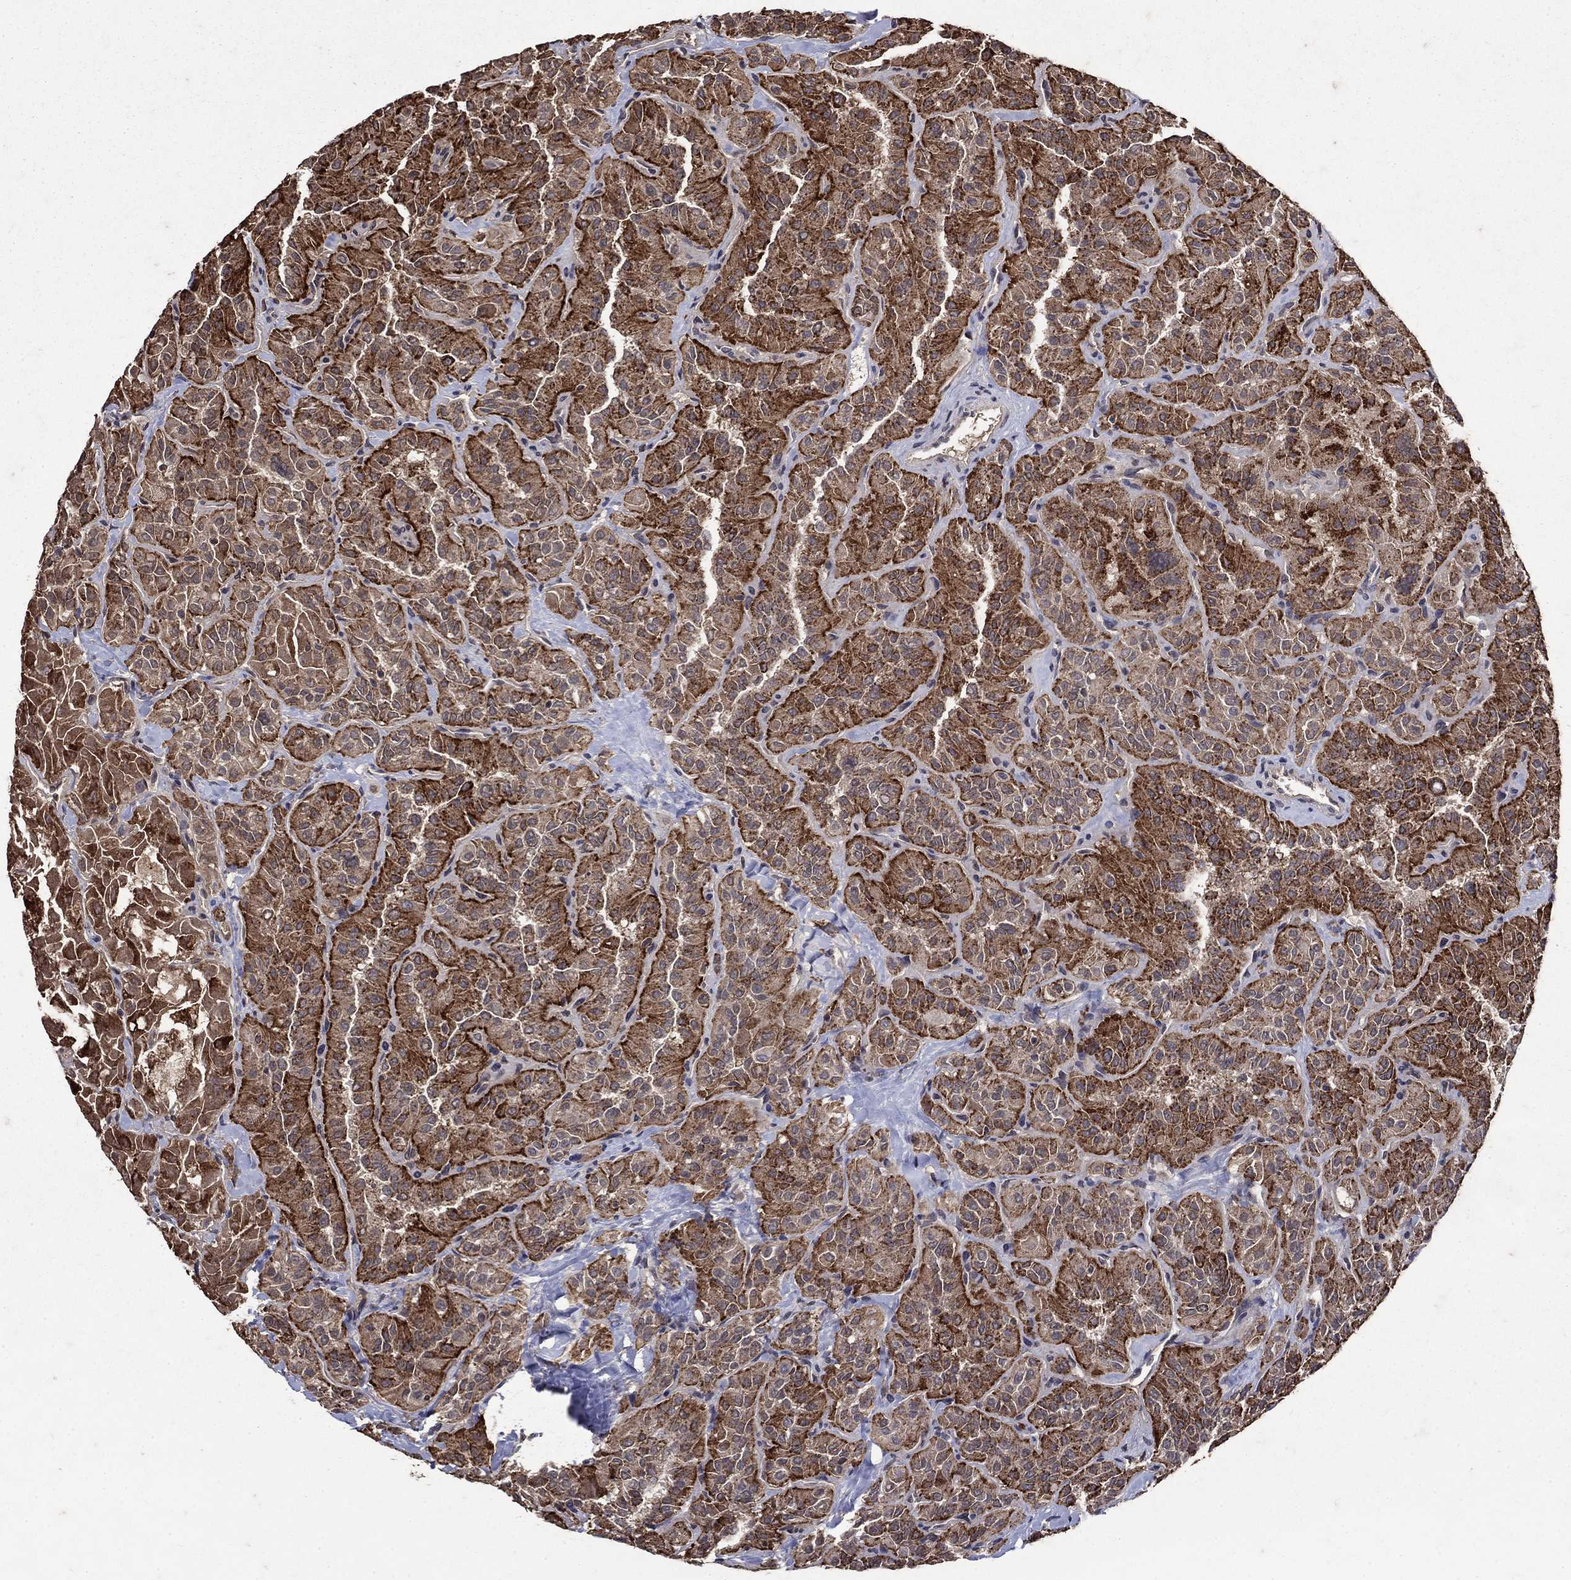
{"staining": {"intensity": "strong", "quantity": ">75%", "location": "cytoplasmic/membranous"}, "tissue": "thyroid cancer", "cell_type": "Tumor cells", "image_type": "cancer", "snomed": [{"axis": "morphology", "description": "Papillary adenocarcinoma, NOS"}, {"axis": "topography", "description": "Thyroid gland"}], "caption": "An immunohistochemistry (IHC) micrograph of tumor tissue is shown. Protein staining in brown shows strong cytoplasmic/membranous positivity in papillary adenocarcinoma (thyroid) within tumor cells.", "gene": "NPC2", "patient": {"sex": "female", "age": 45}}